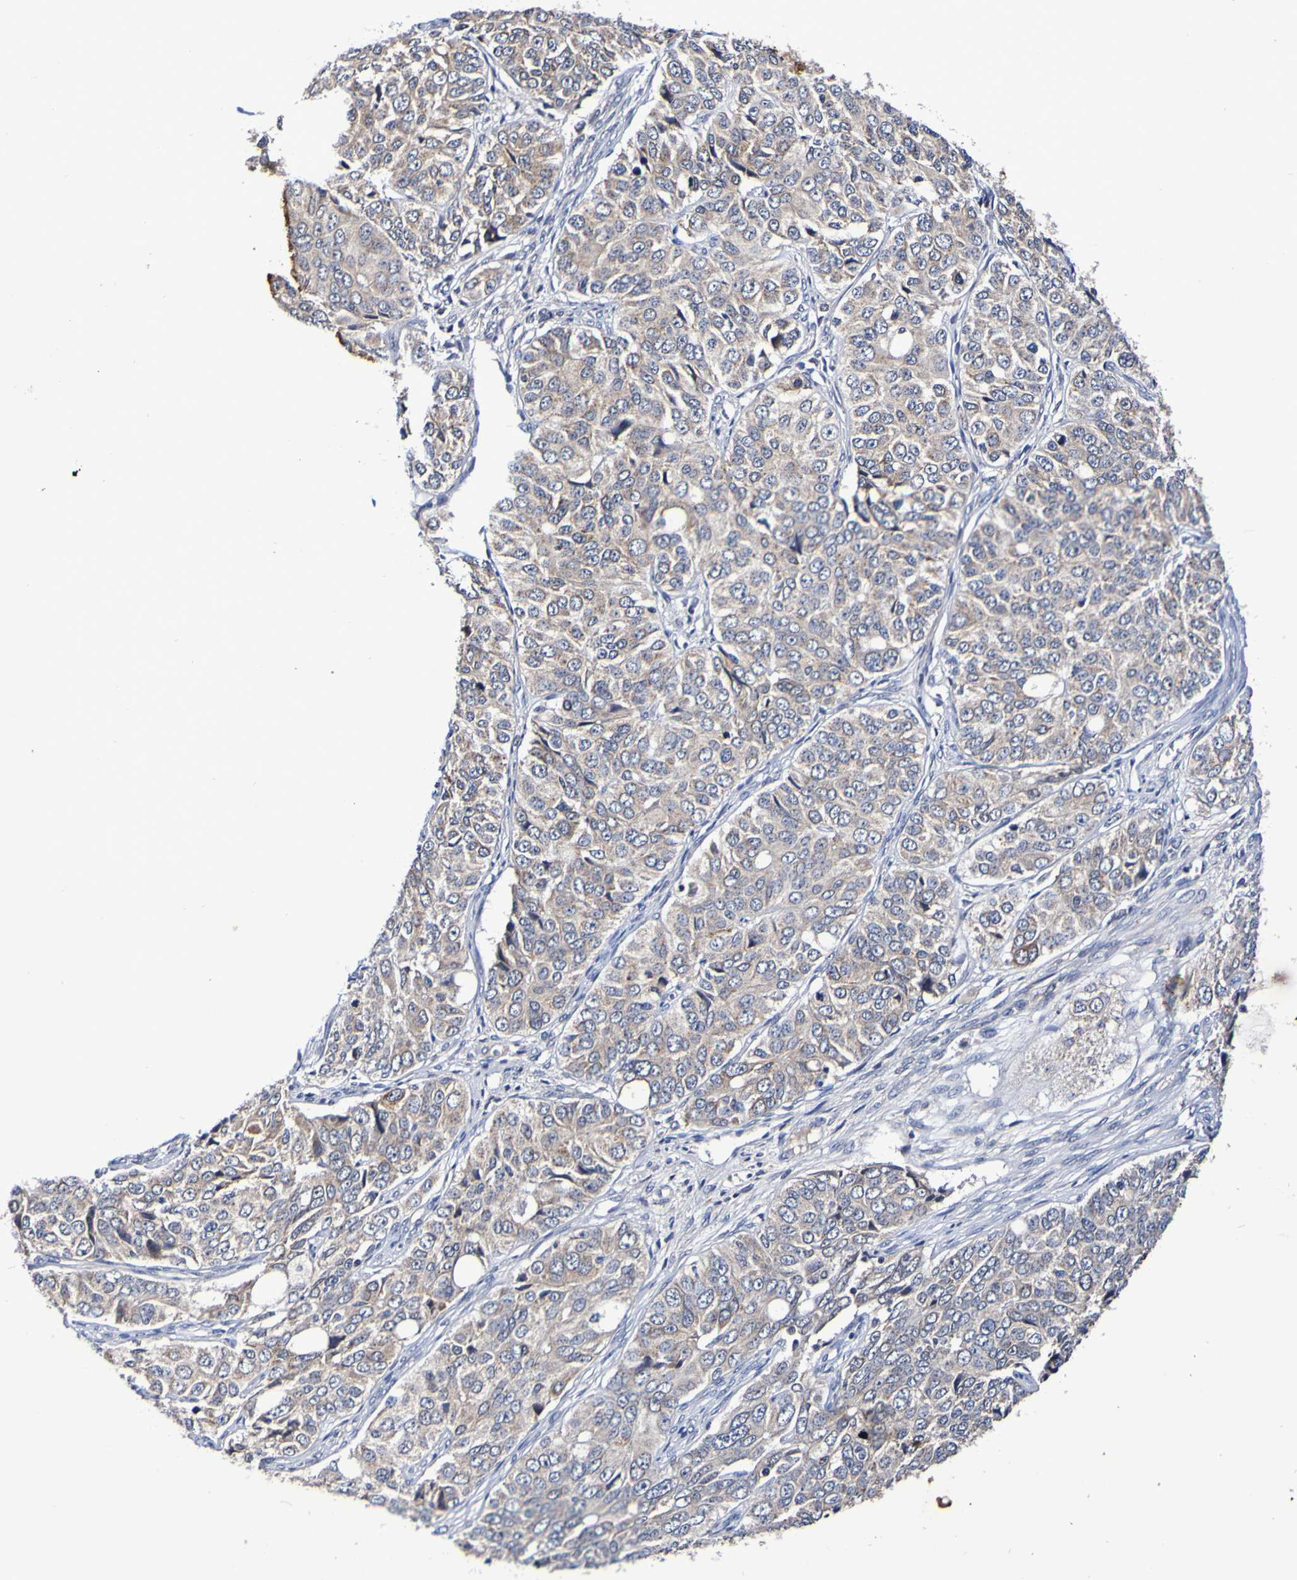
{"staining": {"intensity": "weak", "quantity": ">75%", "location": "cytoplasmic/membranous"}, "tissue": "ovarian cancer", "cell_type": "Tumor cells", "image_type": "cancer", "snomed": [{"axis": "morphology", "description": "Carcinoma, endometroid"}, {"axis": "topography", "description": "Ovary"}], "caption": "Protein positivity by immunohistochemistry reveals weak cytoplasmic/membranous staining in approximately >75% of tumor cells in ovarian endometroid carcinoma.", "gene": "PTP4A2", "patient": {"sex": "female", "age": 51}}